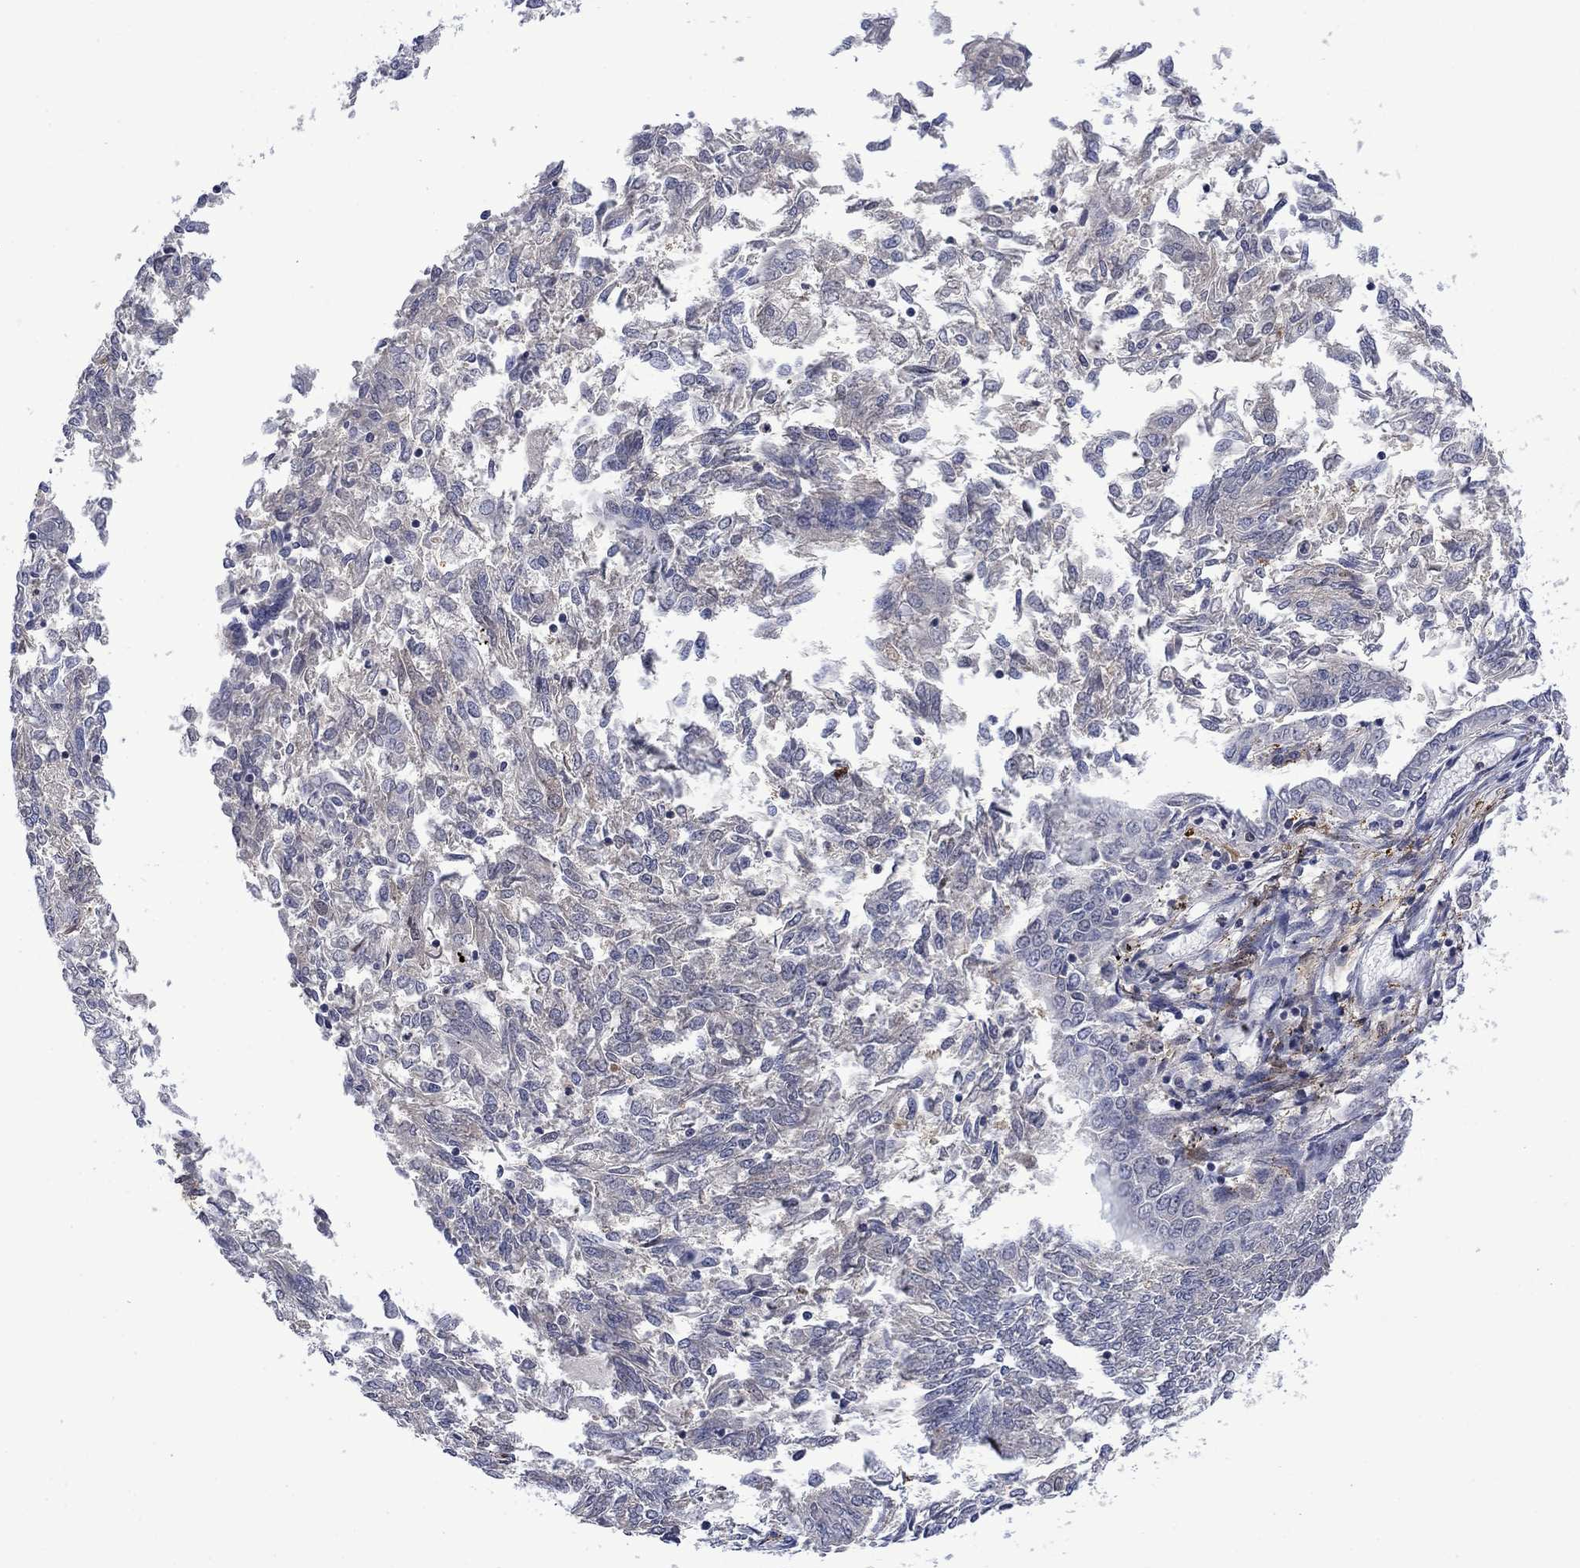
{"staining": {"intensity": "negative", "quantity": "none", "location": "none"}, "tissue": "endometrial cancer", "cell_type": "Tumor cells", "image_type": "cancer", "snomed": [{"axis": "morphology", "description": "Adenocarcinoma, NOS"}, {"axis": "topography", "description": "Endometrium"}], "caption": "This is an immunohistochemistry (IHC) micrograph of endometrial adenocarcinoma. There is no positivity in tumor cells.", "gene": "AGL", "patient": {"sex": "female", "age": 58}}